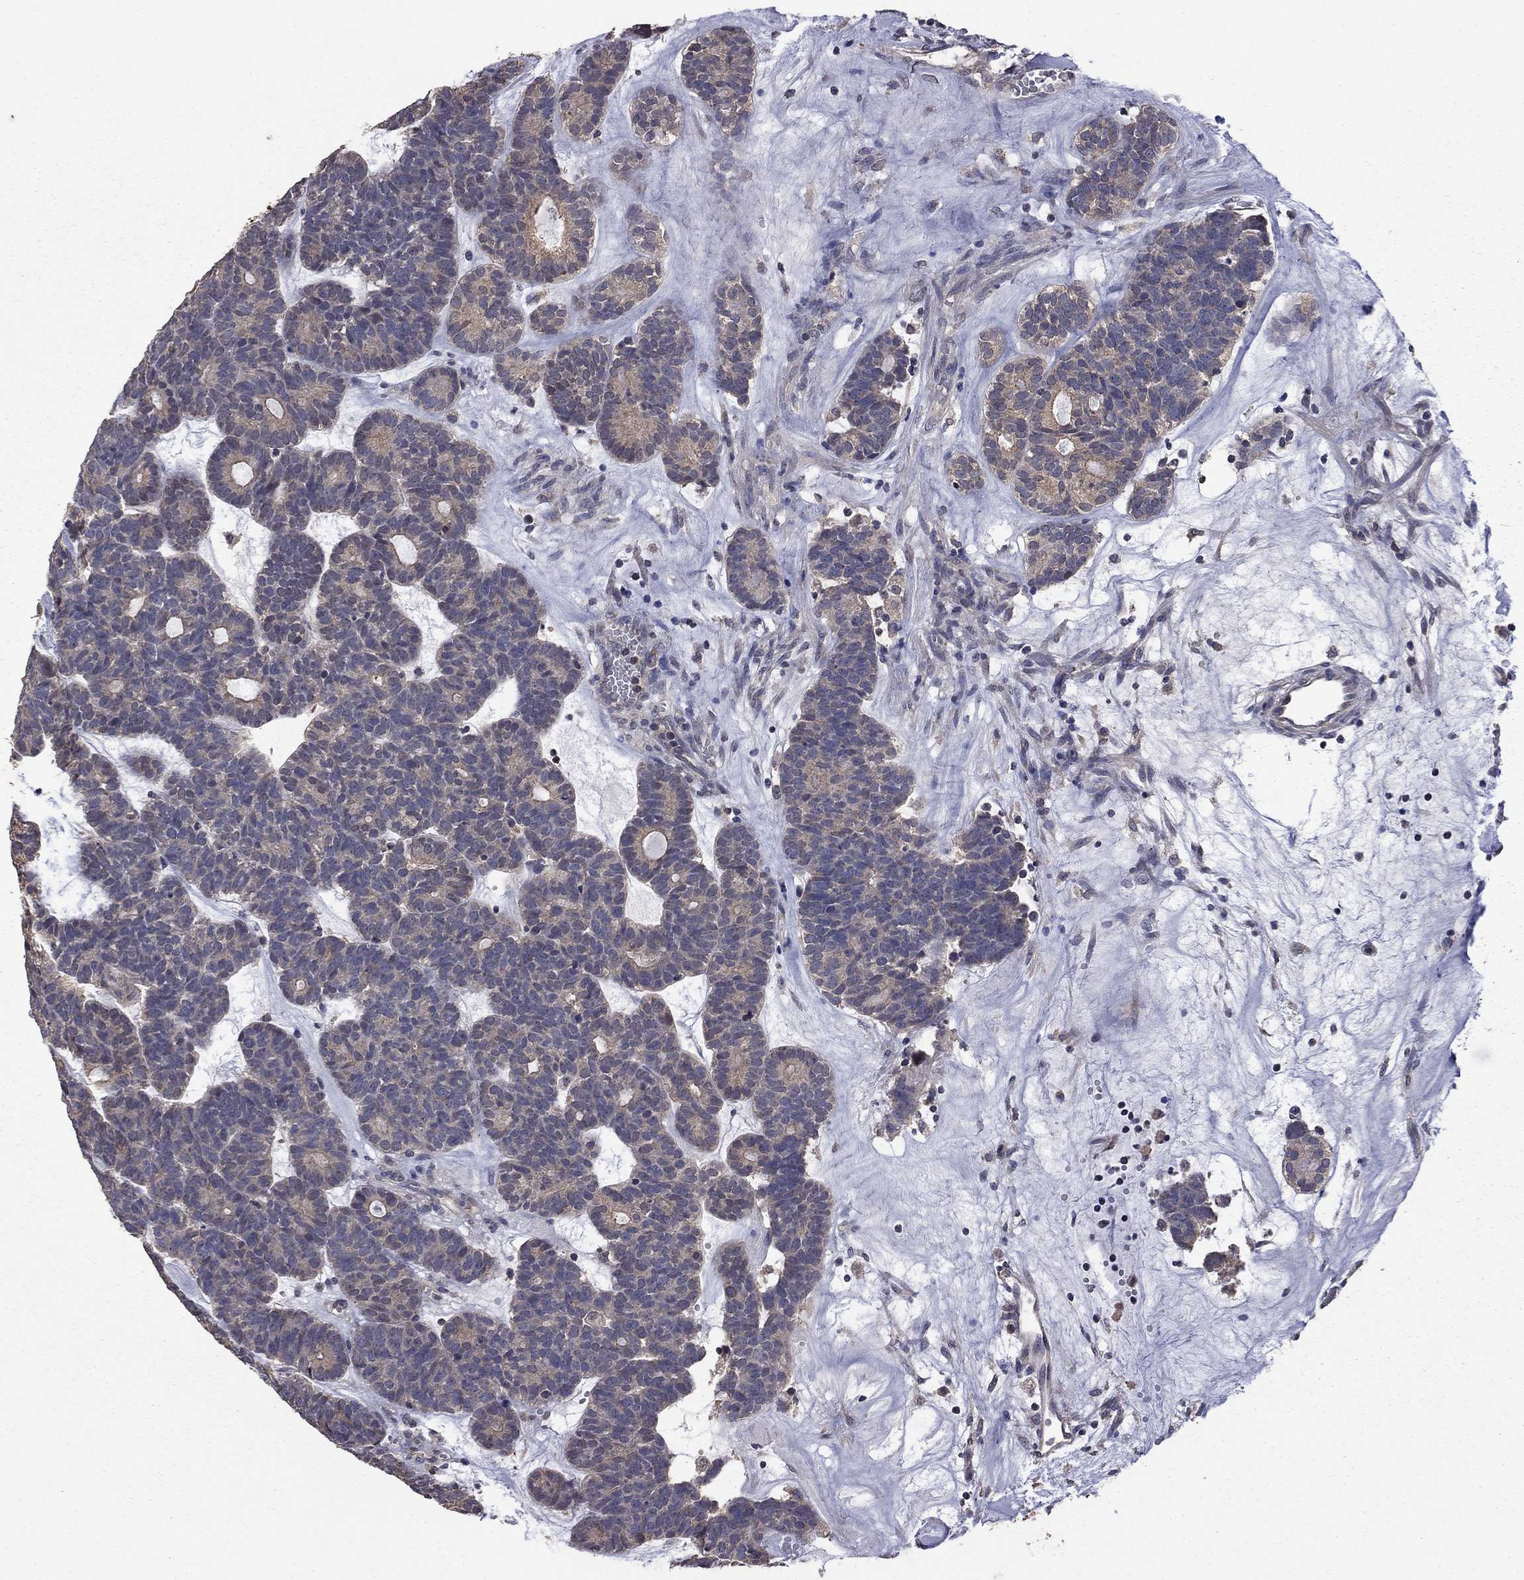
{"staining": {"intensity": "moderate", "quantity": "25%-75%", "location": "cytoplasmic/membranous"}, "tissue": "head and neck cancer", "cell_type": "Tumor cells", "image_type": "cancer", "snomed": [{"axis": "morphology", "description": "Adenocarcinoma, NOS"}, {"axis": "topography", "description": "Head-Neck"}], "caption": "Moderate cytoplasmic/membranous protein staining is appreciated in about 25%-75% of tumor cells in head and neck cancer (adenocarcinoma).", "gene": "TSNARE1", "patient": {"sex": "female", "age": 81}}